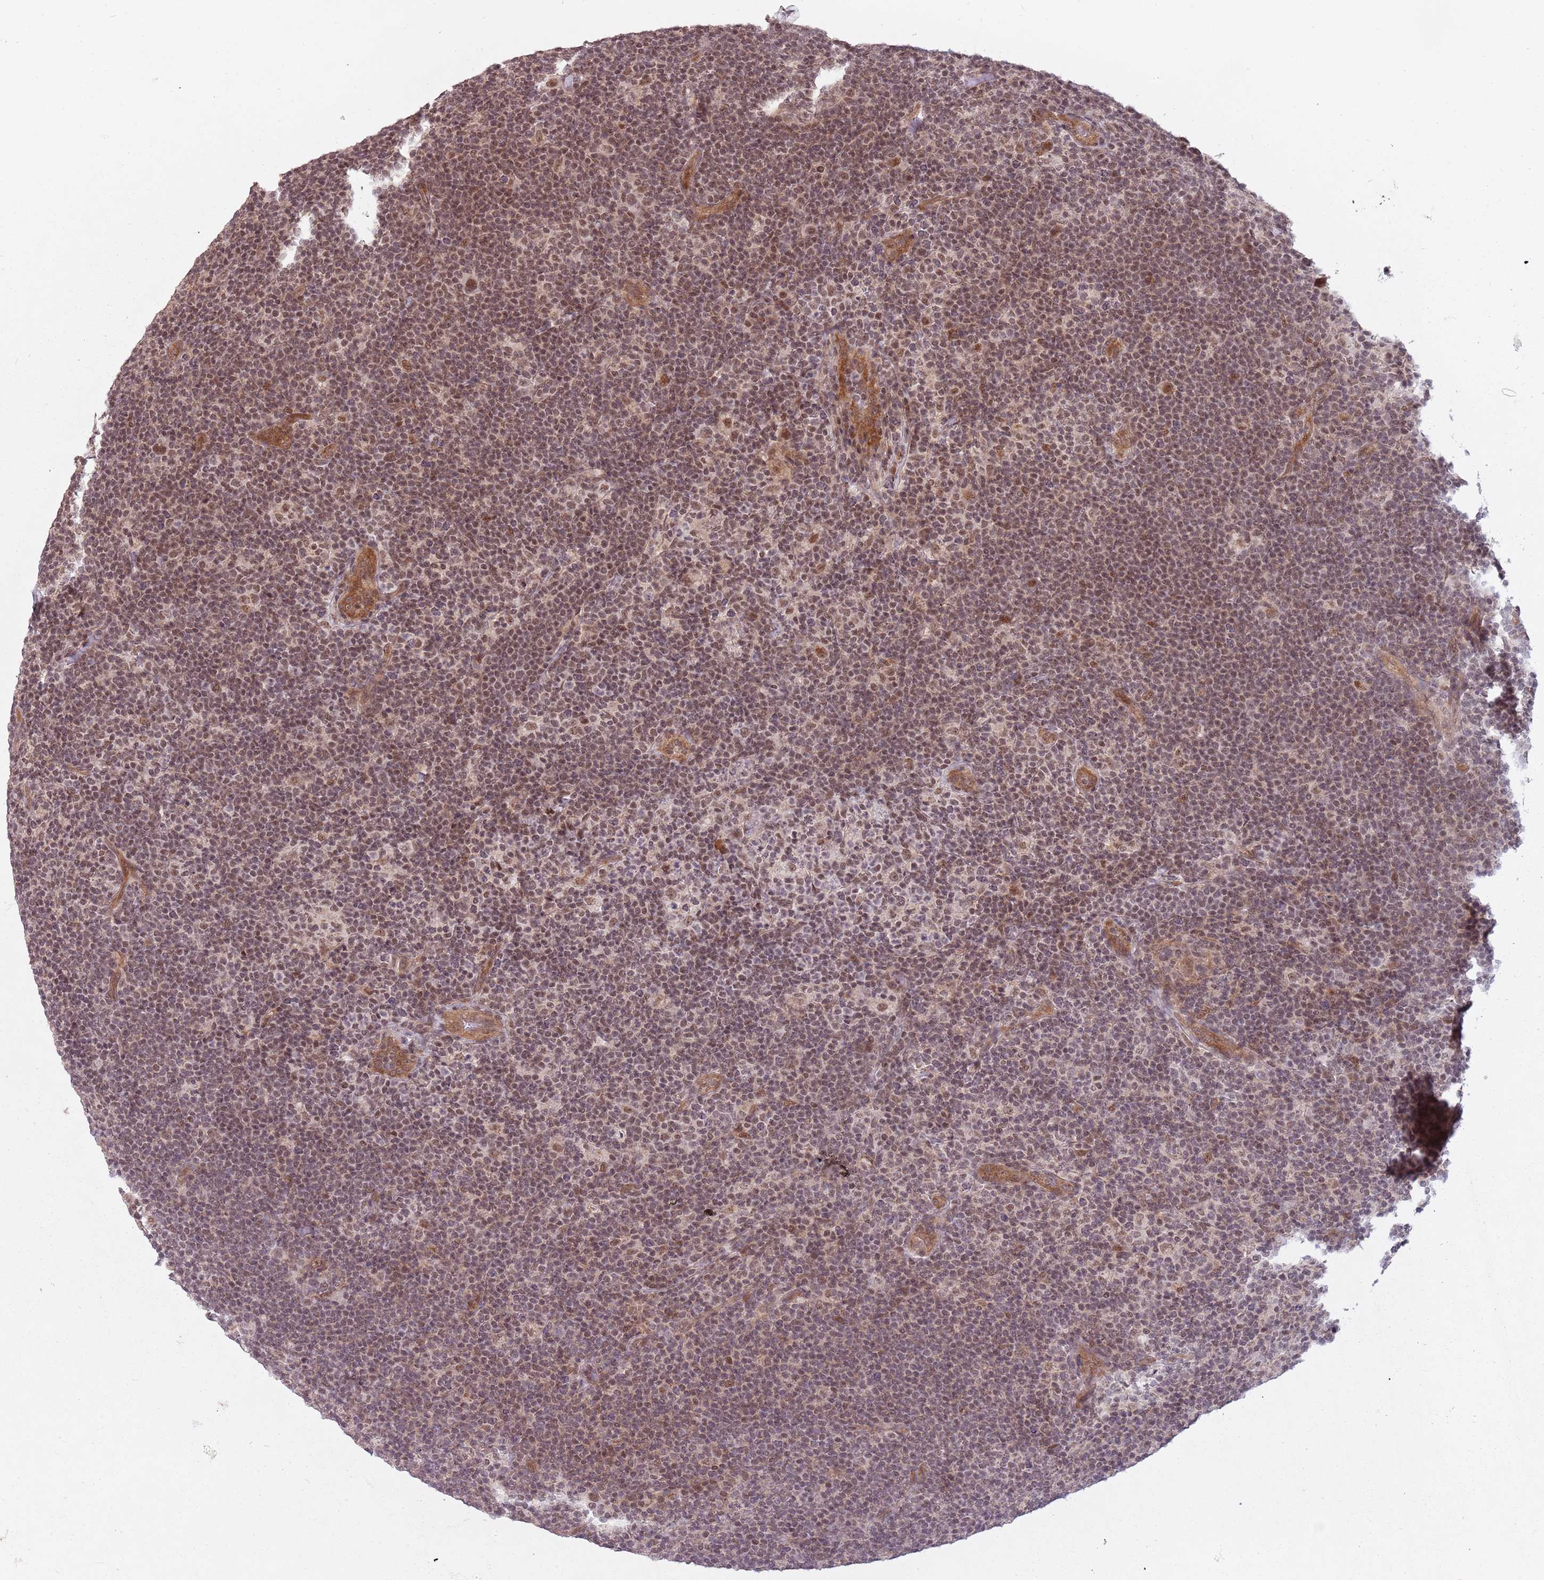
{"staining": {"intensity": "moderate", "quantity": ">75%", "location": "nuclear"}, "tissue": "lymphoma", "cell_type": "Tumor cells", "image_type": "cancer", "snomed": [{"axis": "morphology", "description": "Hodgkin's disease, NOS"}, {"axis": "topography", "description": "Lymph node"}], "caption": "Immunohistochemical staining of human Hodgkin's disease exhibits medium levels of moderate nuclear positivity in approximately >75% of tumor cells. The staining was performed using DAB (3,3'-diaminobenzidine) to visualize the protein expression in brown, while the nuclei were stained in blue with hematoxylin (Magnification: 20x).", "gene": "SUDS3", "patient": {"sex": "female", "age": 57}}